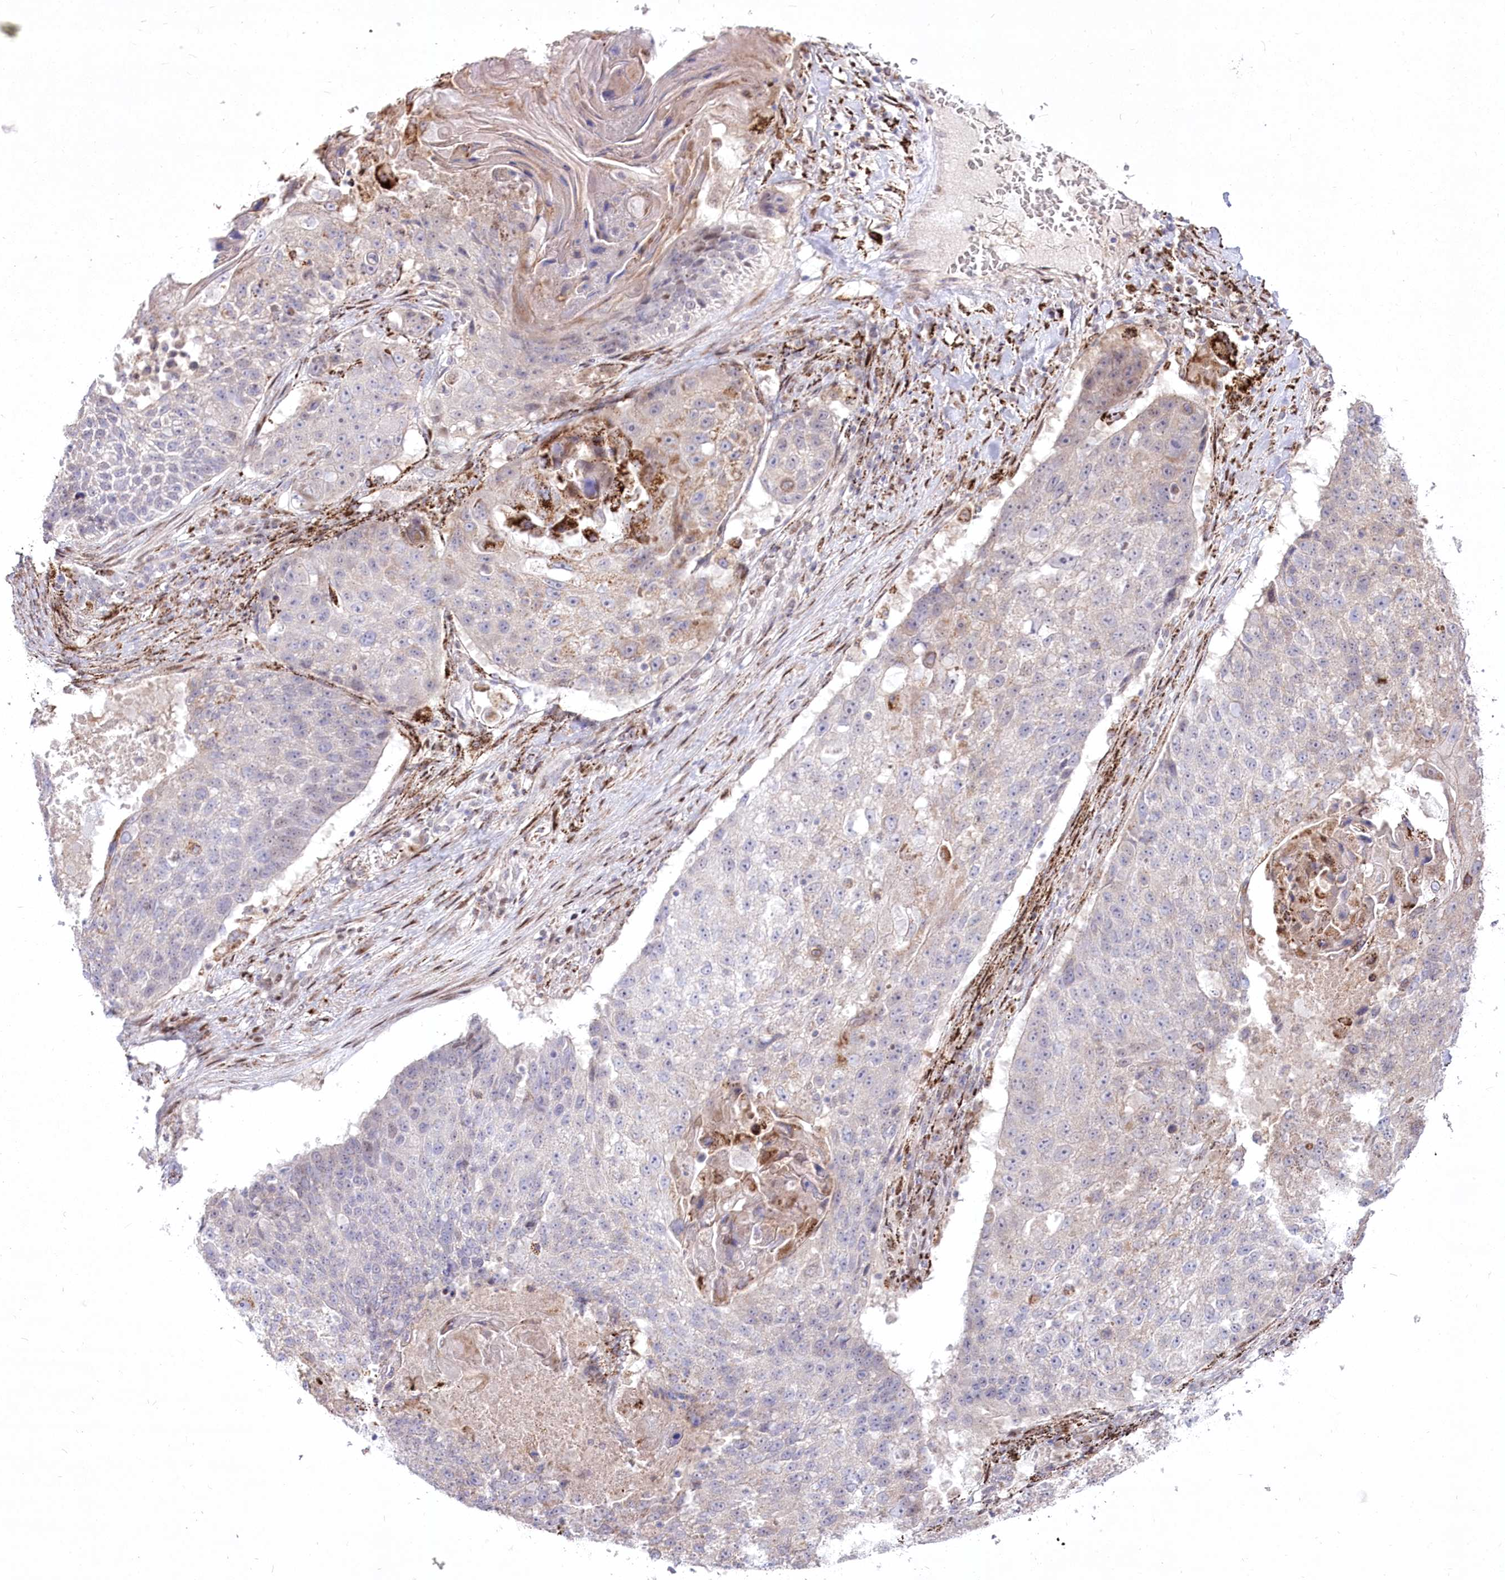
{"staining": {"intensity": "weak", "quantity": "<25%", "location": "nuclear"}, "tissue": "lung cancer", "cell_type": "Tumor cells", "image_type": "cancer", "snomed": [{"axis": "morphology", "description": "Squamous cell carcinoma, NOS"}, {"axis": "topography", "description": "Lung"}], "caption": "Tumor cells are negative for protein expression in human lung cancer (squamous cell carcinoma).", "gene": "CEP164", "patient": {"sex": "male", "age": 61}}